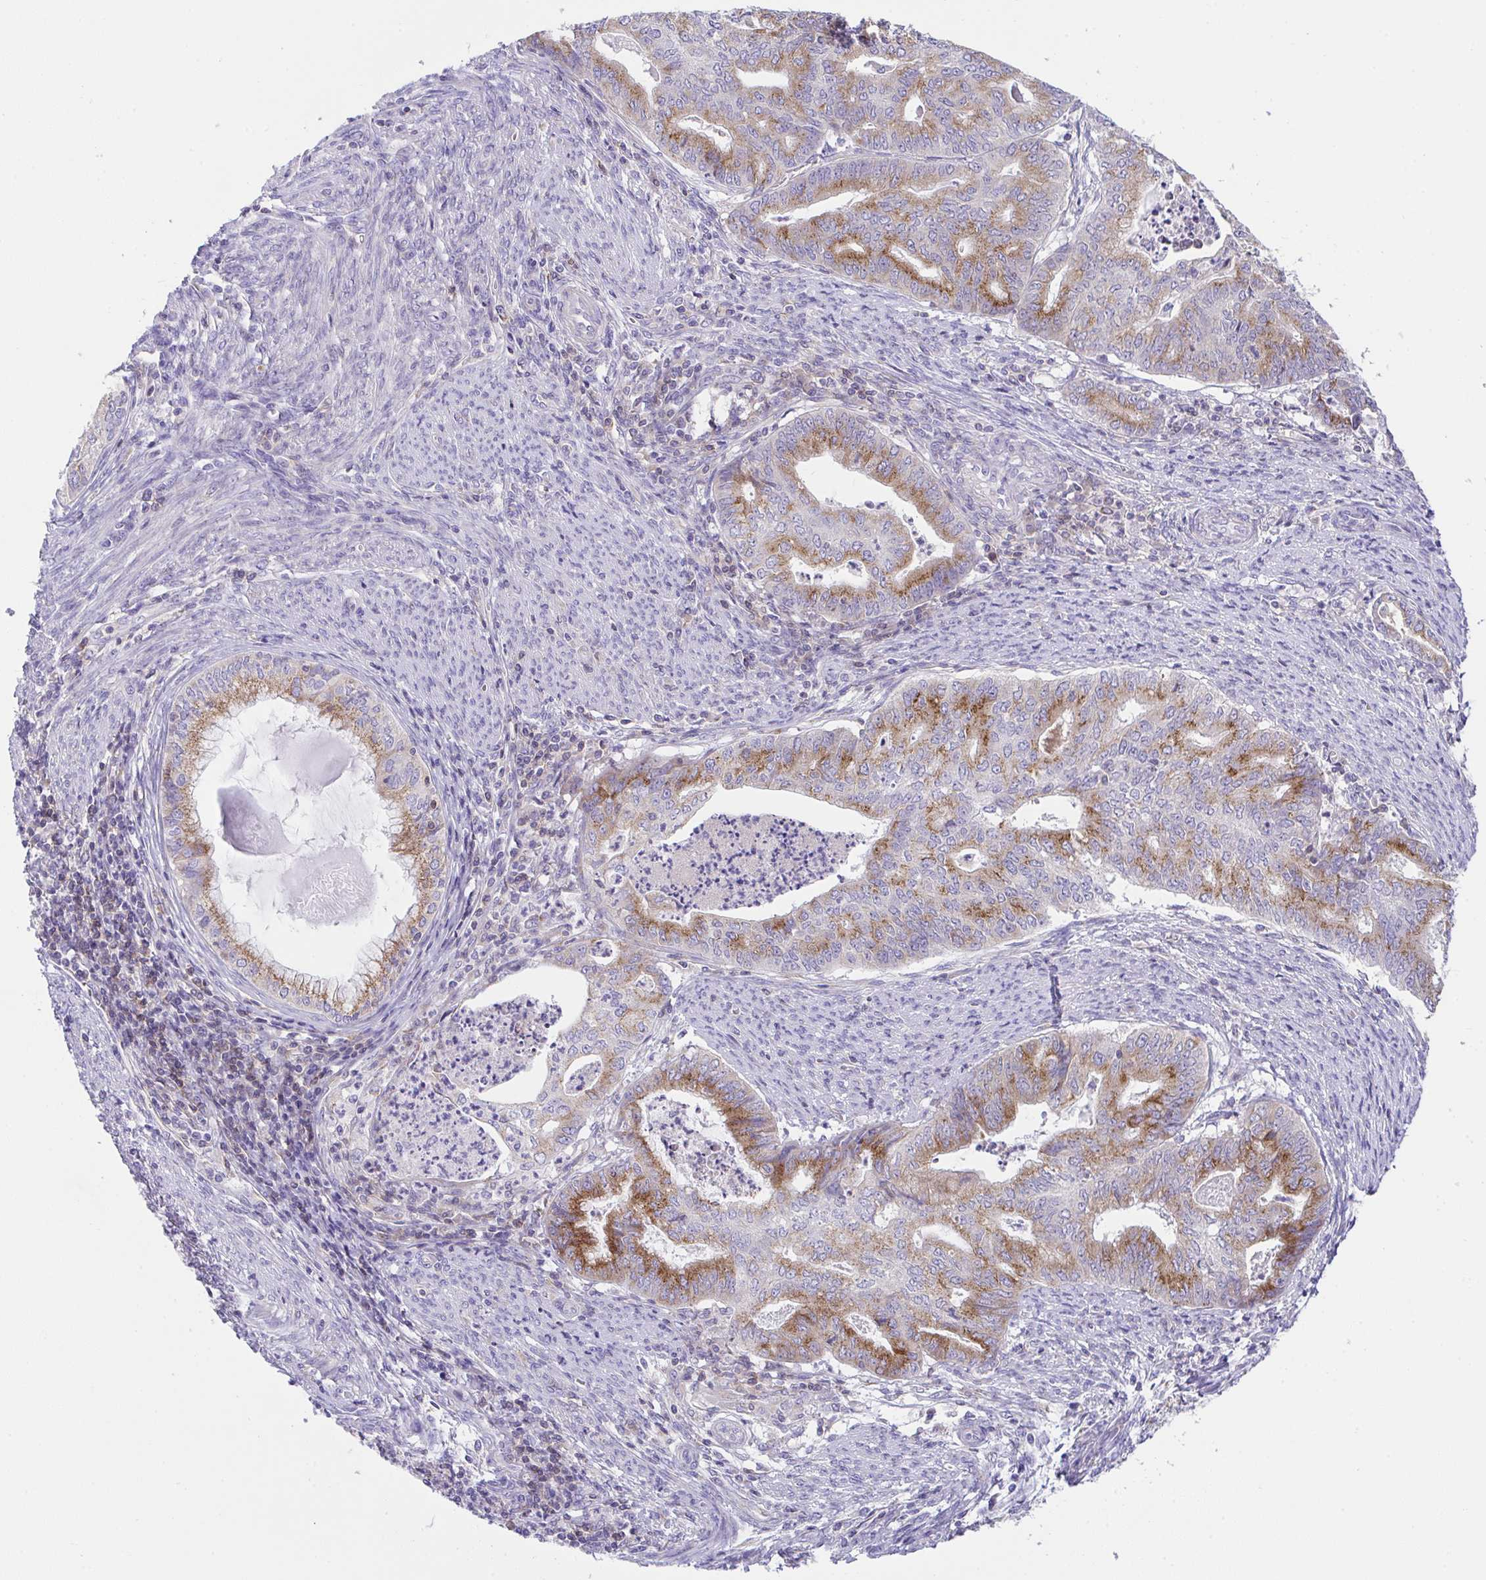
{"staining": {"intensity": "moderate", "quantity": ">75%", "location": "cytoplasmic/membranous"}, "tissue": "endometrial cancer", "cell_type": "Tumor cells", "image_type": "cancer", "snomed": [{"axis": "morphology", "description": "Adenocarcinoma, NOS"}, {"axis": "topography", "description": "Endometrium"}], "caption": "The histopathology image reveals a brown stain indicating the presence of a protein in the cytoplasmic/membranous of tumor cells in endometrial adenocarcinoma.", "gene": "MIA3", "patient": {"sex": "female", "age": 79}}